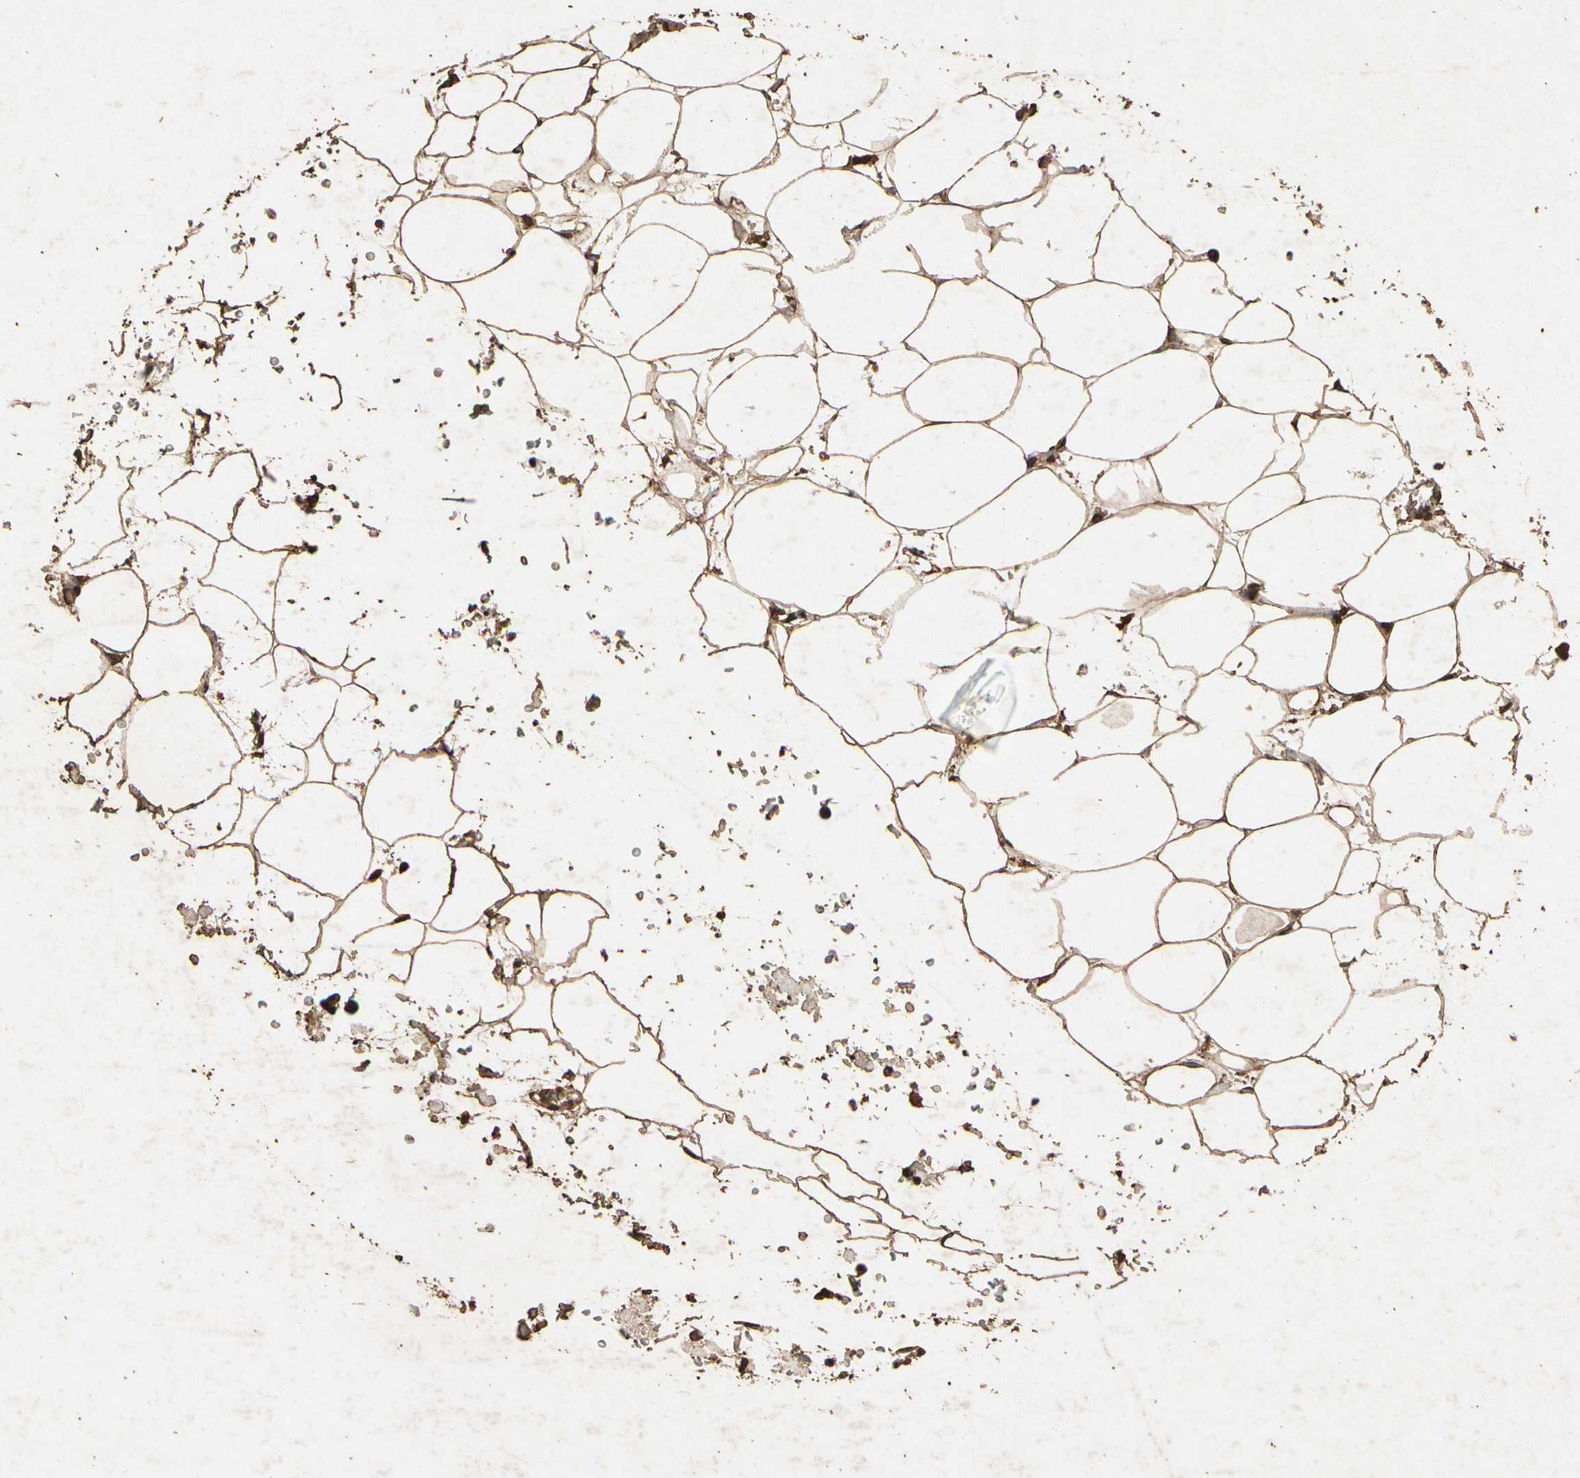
{"staining": {"intensity": "strong", "quantity": ">75%", "location": "cytoplasmic/membranous"}, "tissue": "adrenal gland", "cell_type": "Glandular cells", "image_type": "normal", "snomed": [{"axis": "morphology", "description": "Normal tissue, NOS"}, {"axis": "topography", "description": "Adrenal gland"}], "caption": "Human adrenal gland stained for a protein (brown) displays strong cytoplasmic/membranous positive staining in approximately >75% of glandular cells.", "gene": "GC", "patient": {"sex": "male", "age": 35}}